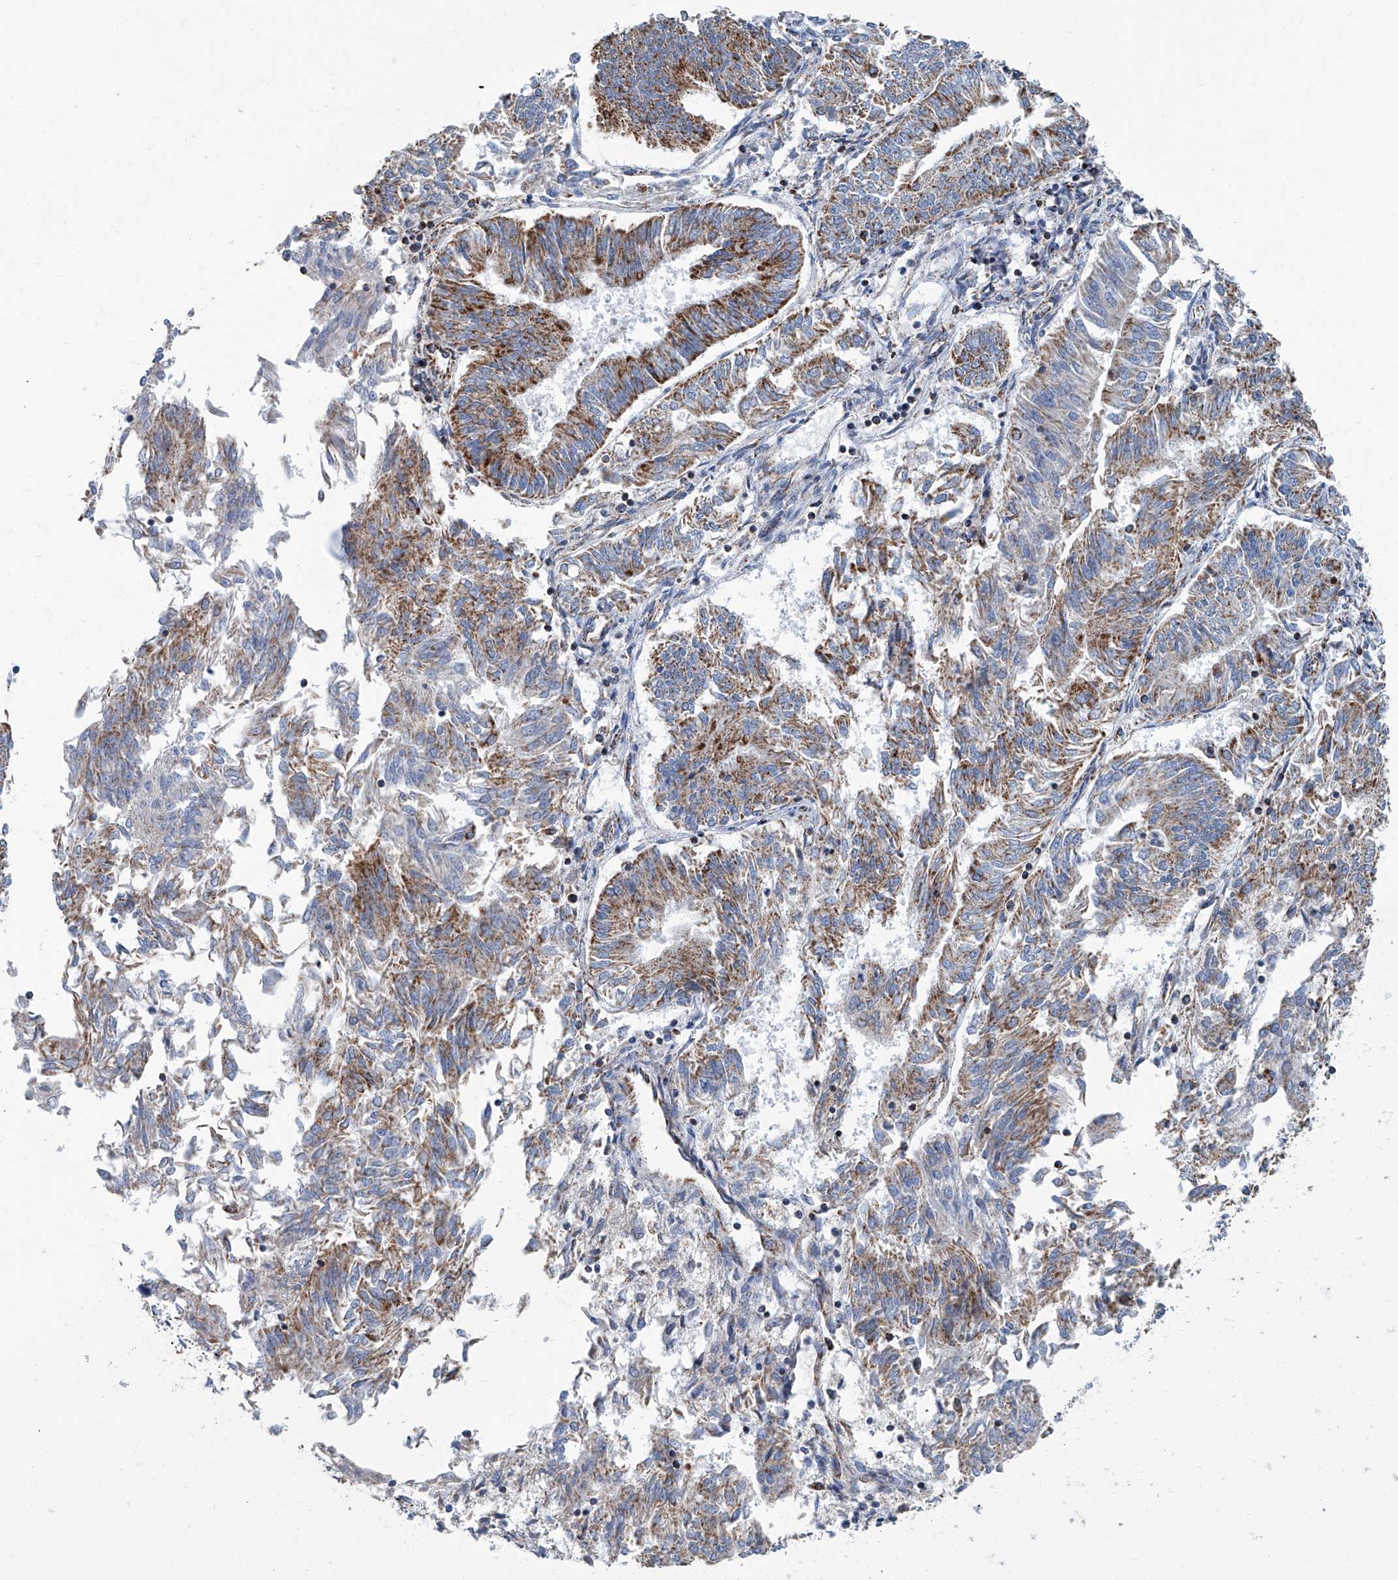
{"staining": {"intensity": "moderate", "quantity": ">75%", "location": "cytoplasmic/membranous"}, "tissue": "endometrial cancer", "cell_type": "Tumor cells", "image_type": "cancer", "snomed": [{"axis": "morphology", "description": "Adenocarcinoma, NOS"}, {"axis": "topography", "description": "Endometrium"}], "caption": "Immunohistochemical staining of human adenocarcinoma (endometrial) displays moderate cytoplasmic/membranous protein positivity in approximately >75% of tumor cells. The protein is shown in brown color, while the nuclei are stained blue.", "gene": "MT-ND1", "patient": {"sex": "female", "age": 58}}